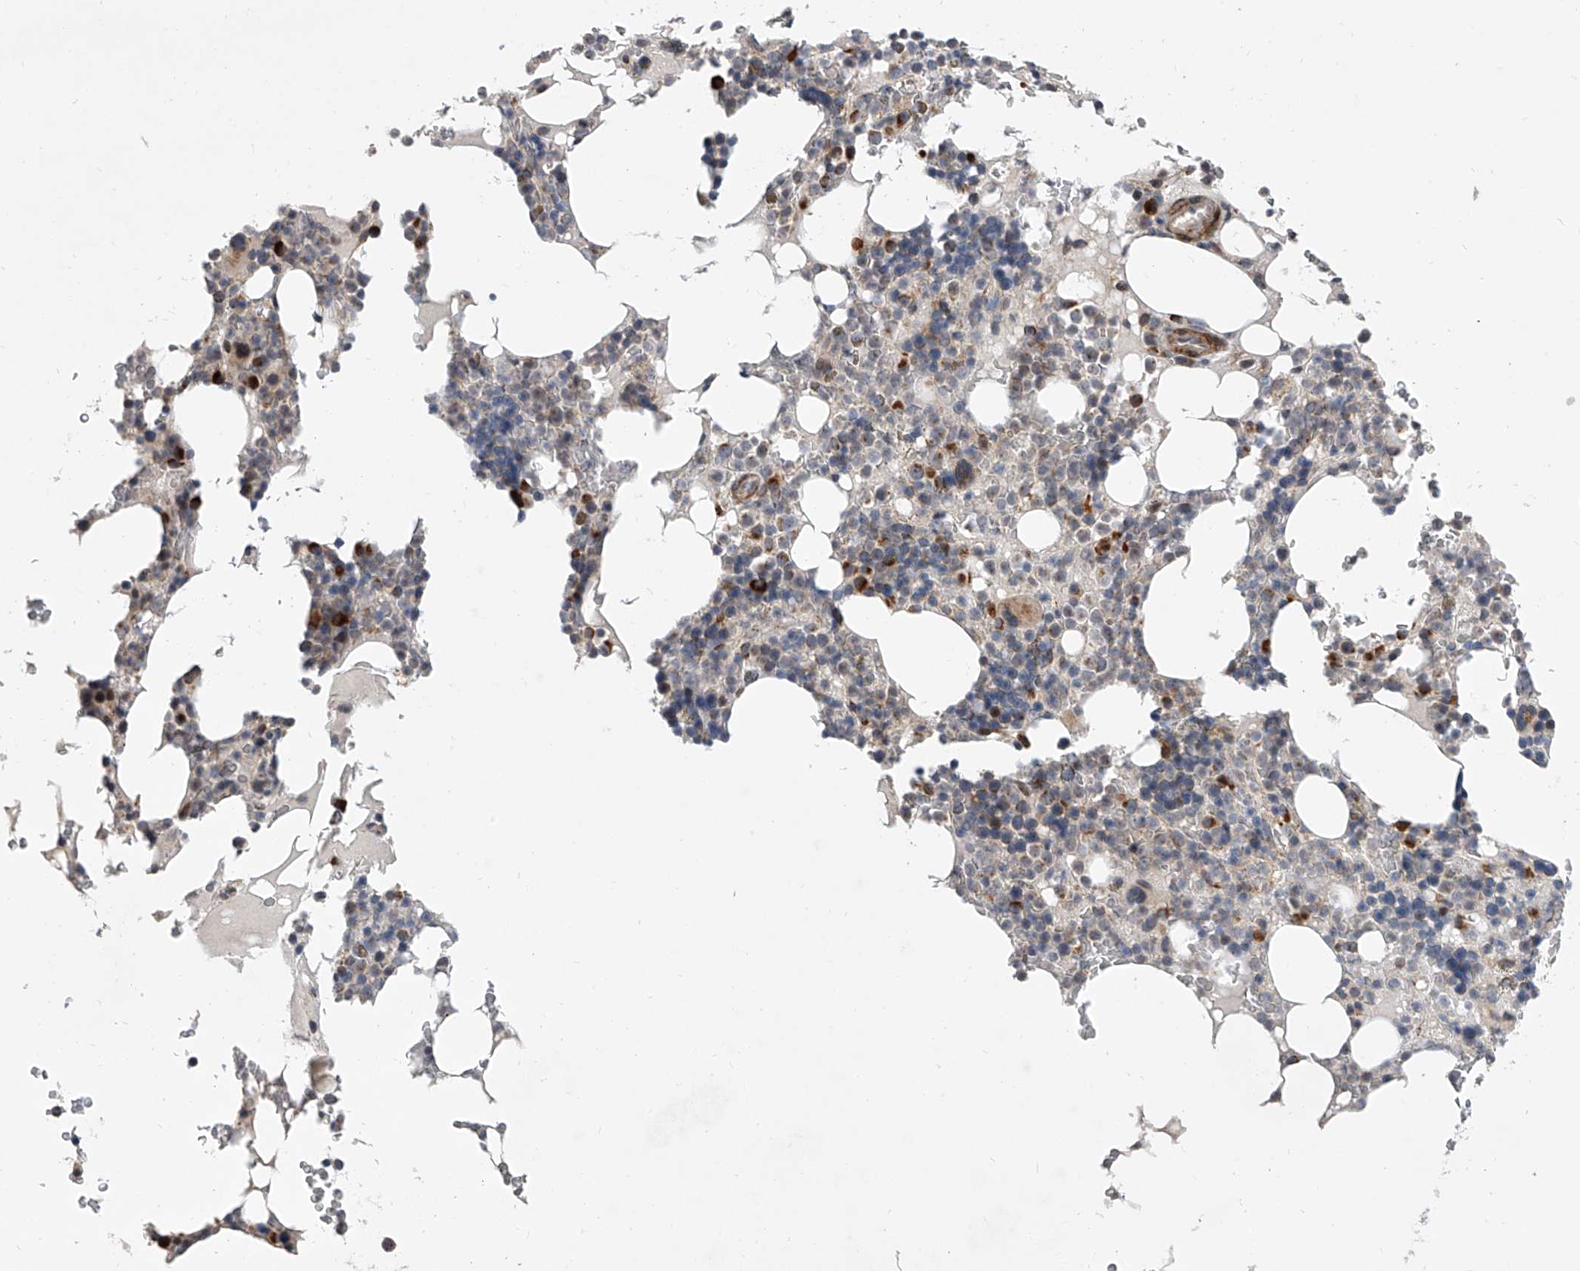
{"staining": {"intensity": "moderate", "quantity": "<25%", "location": "cytoplasmic/membranous"}, "tissue": "bone marrow", "cell_type": "Hematopoietic cells", "image_type": "normal", "snomed": [{"axis": "morphology", "description": "Normal tissue, NOS"}, {"axis": "topography", "description": "Bone marrow"}], "caption": "IHC staining of unremarkable bone marrow, which displays low levels of moderate cytoplasmic/membranous positivity in approximately <25% of hematopoietic cells indicating moderate cytoplasmic/membranous protein positivity. The staining was performed using DAB (3,3'-diaminobenzidine) (brown) for protein detection and nuclei were counterstained in hematoxylin (blue).", "gene": "DLGAP2", "patient": {"sex": "male", "age": 58}}